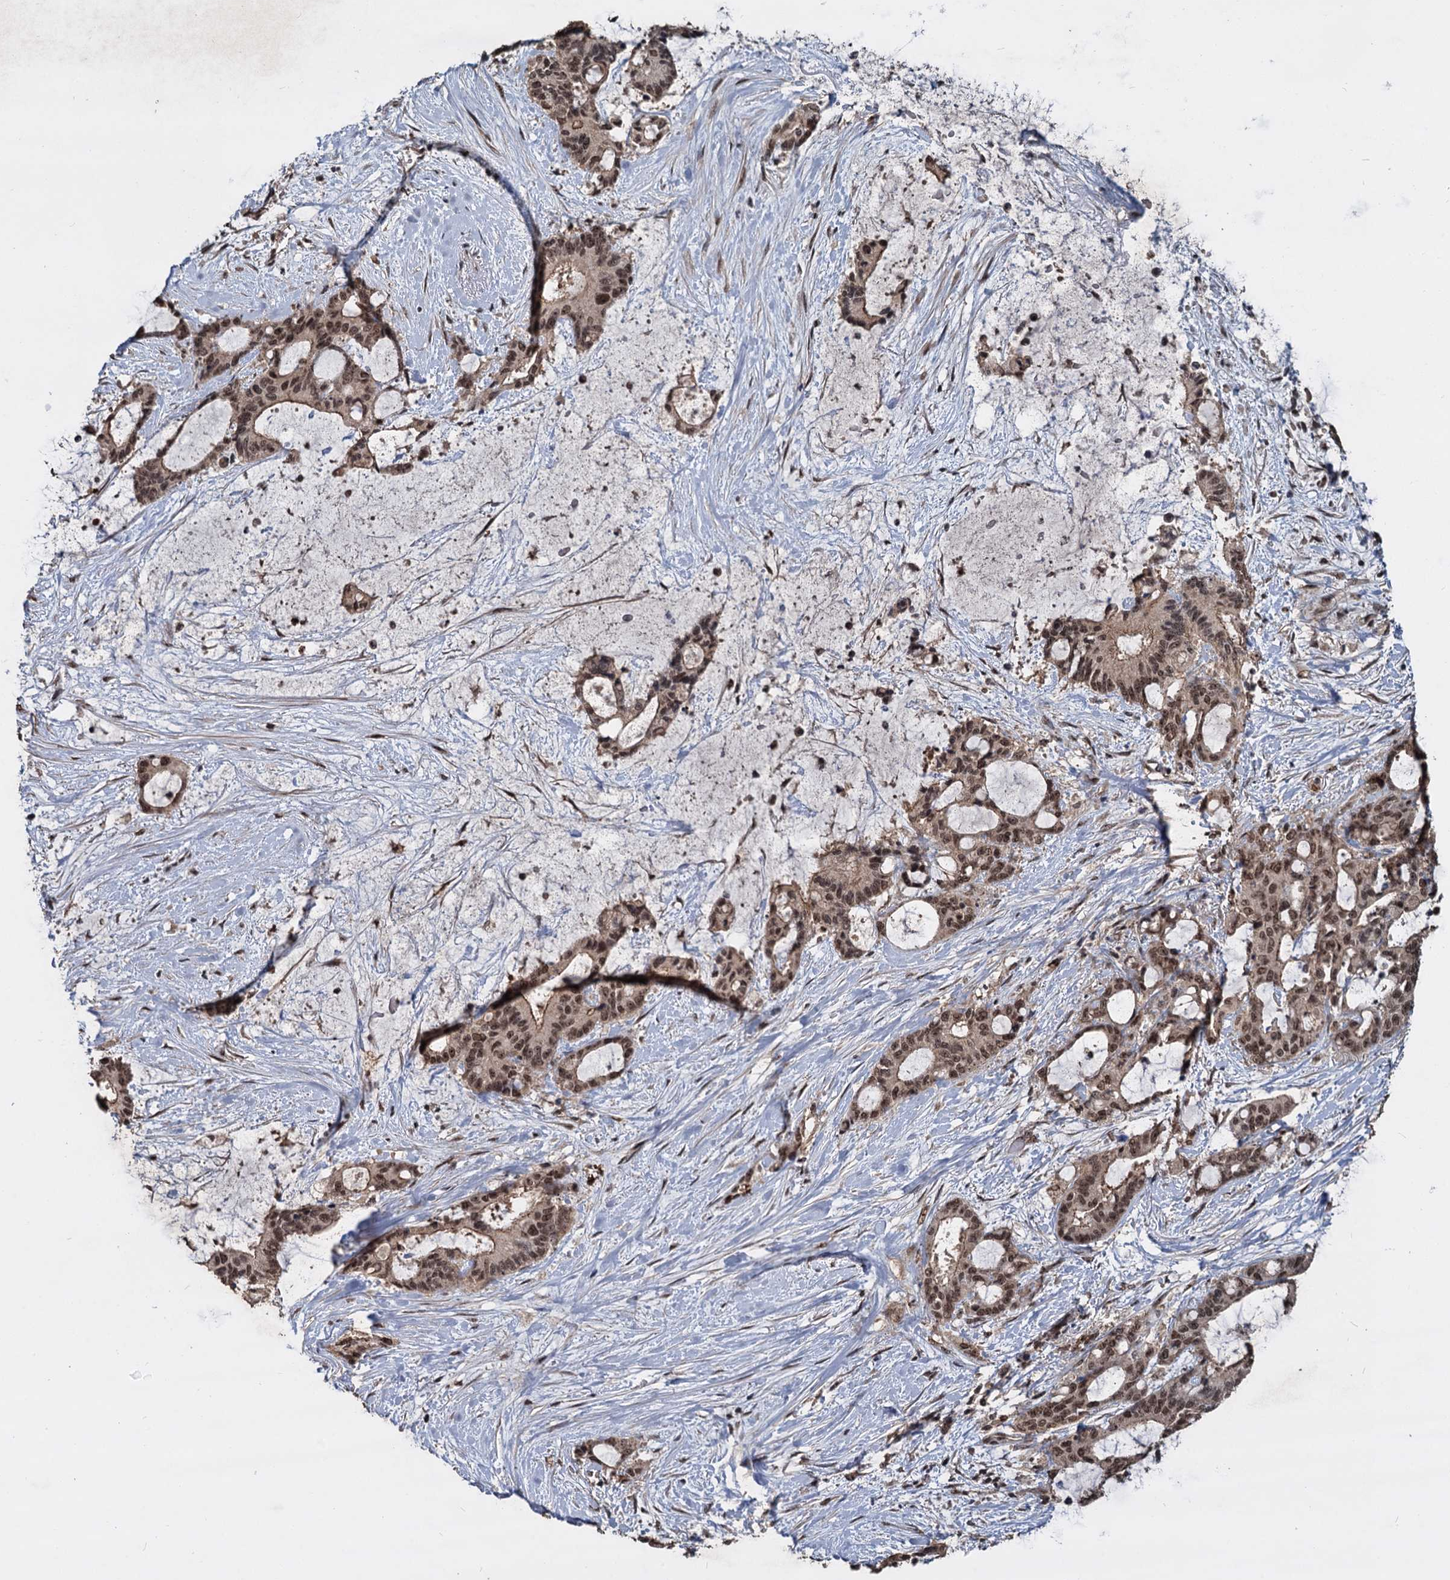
{"staining": {"intensity": "moderate", "quantity": ">75%", "location": "nuclear"}, "tissue": "liver cancer", "cell_type": "Tumor cells", "image_type": "cancer", "snomed": [{"axis": "morphology", "description": "Normal tissue, NOS"}, {"axis": "morphology", "description": "Cholangiocarcinoma"}, {"axis": "topography", "description": "Liver"}, {"axis": "topography", "description": "Peripheral nerve tissue"}], "caption": "Immunohistochemical staining of liver cholangiocarcinoma reveals medium levels of moderate nuclear staining in approximately >75% of tumor cells. (DAB IHC, brown staining for protein, blue staining for nuclei).", "gene": "FAM216B", "patient": {"sex": "female", "age": 73}}